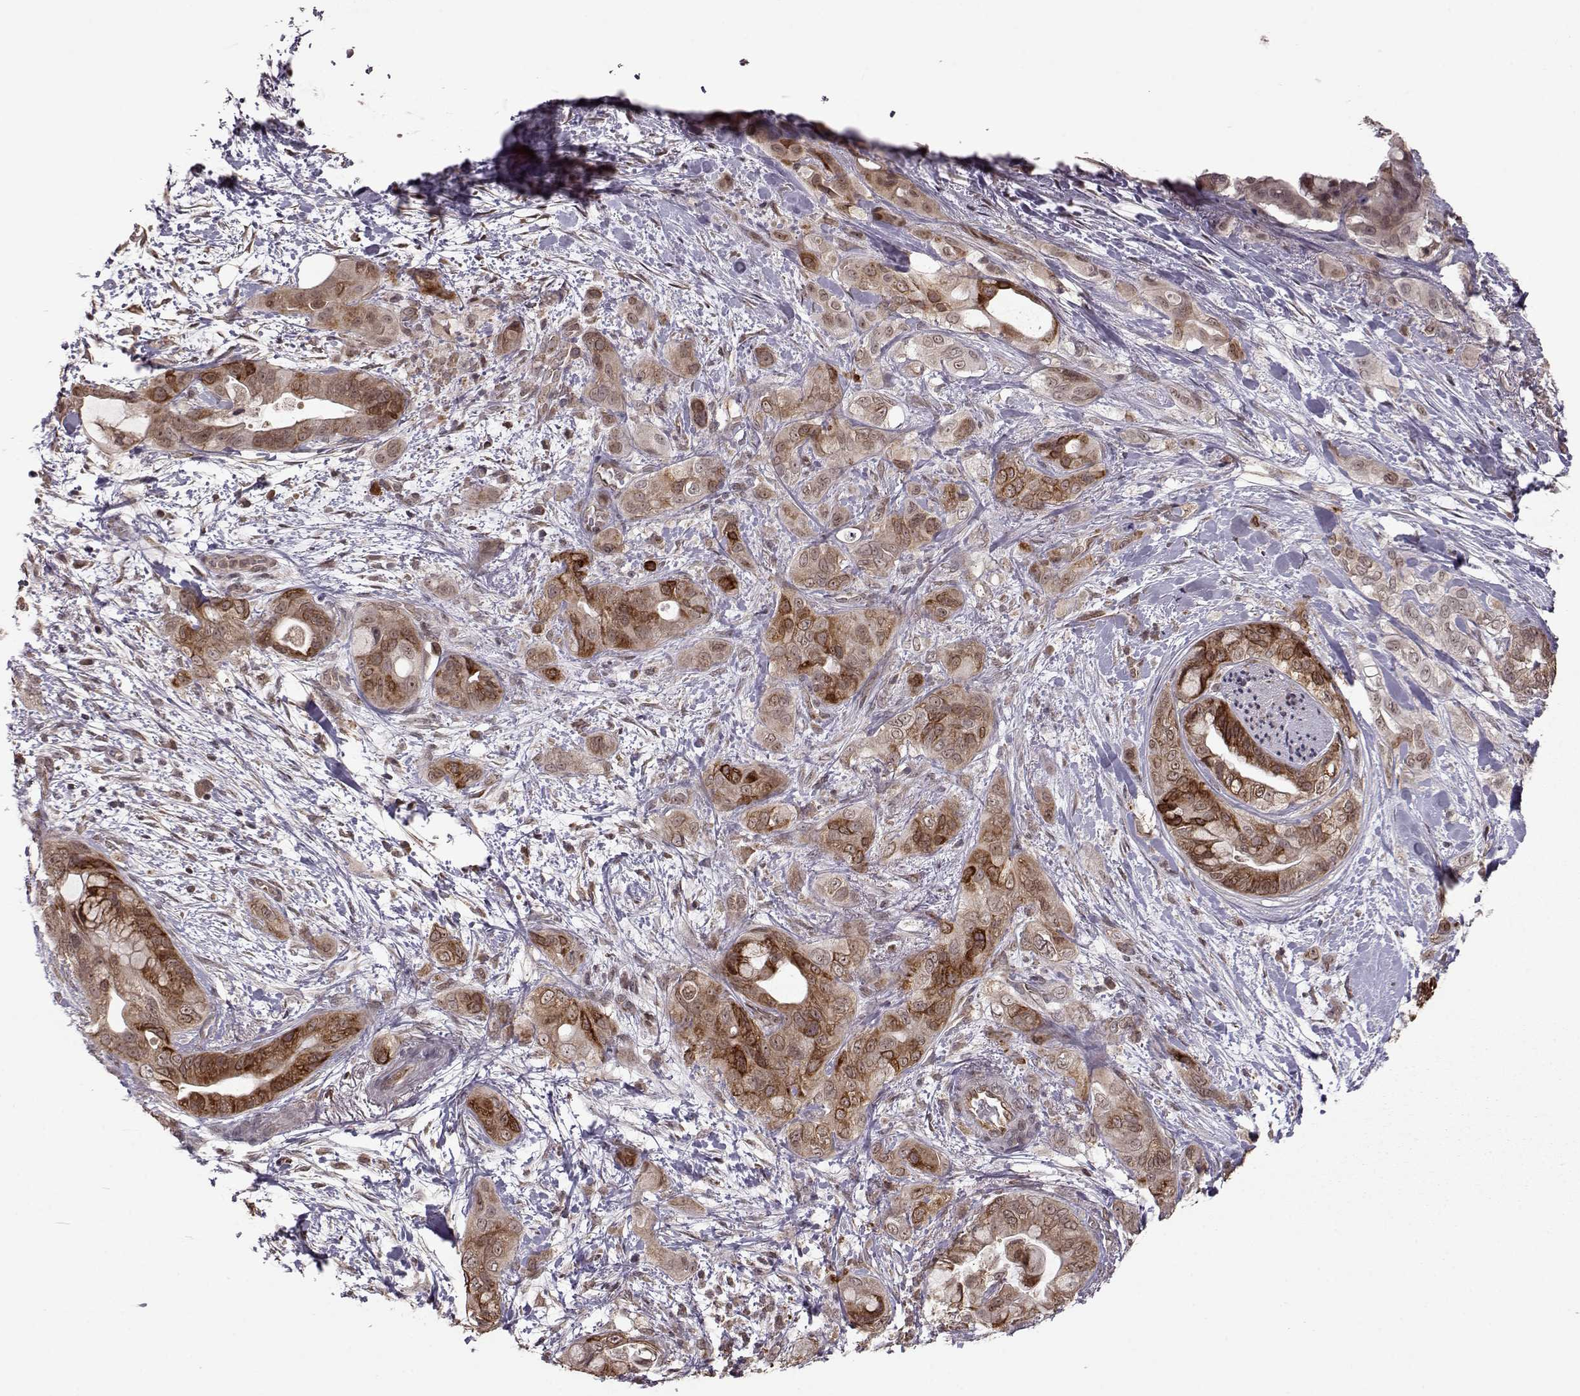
{"staining": {"intensity": "moderate", "quantity": ">75%", "location": "cytoplasmic/membranous"}, "tissue": "pancreatic cancer", "cell_type": "Tumor cells", "image_type": "cancer", "snomed": [{"axis": "morphology", "description": "Adenocarcinoma, NOS"}, {"axis": "topography", "description": "Pancreas"}], "caption": "A brown stain labels moderate cytoplasmic/membranous staining of a protein in adenocarcinoma (pancreatic) tumor cells. (Stains: DAB in brown, nuclei in blue, Microscopy: brightfield microscopy at high magnification).", "gene": "ELOVL5", "patient": {"sex": "male", "age": 71}}